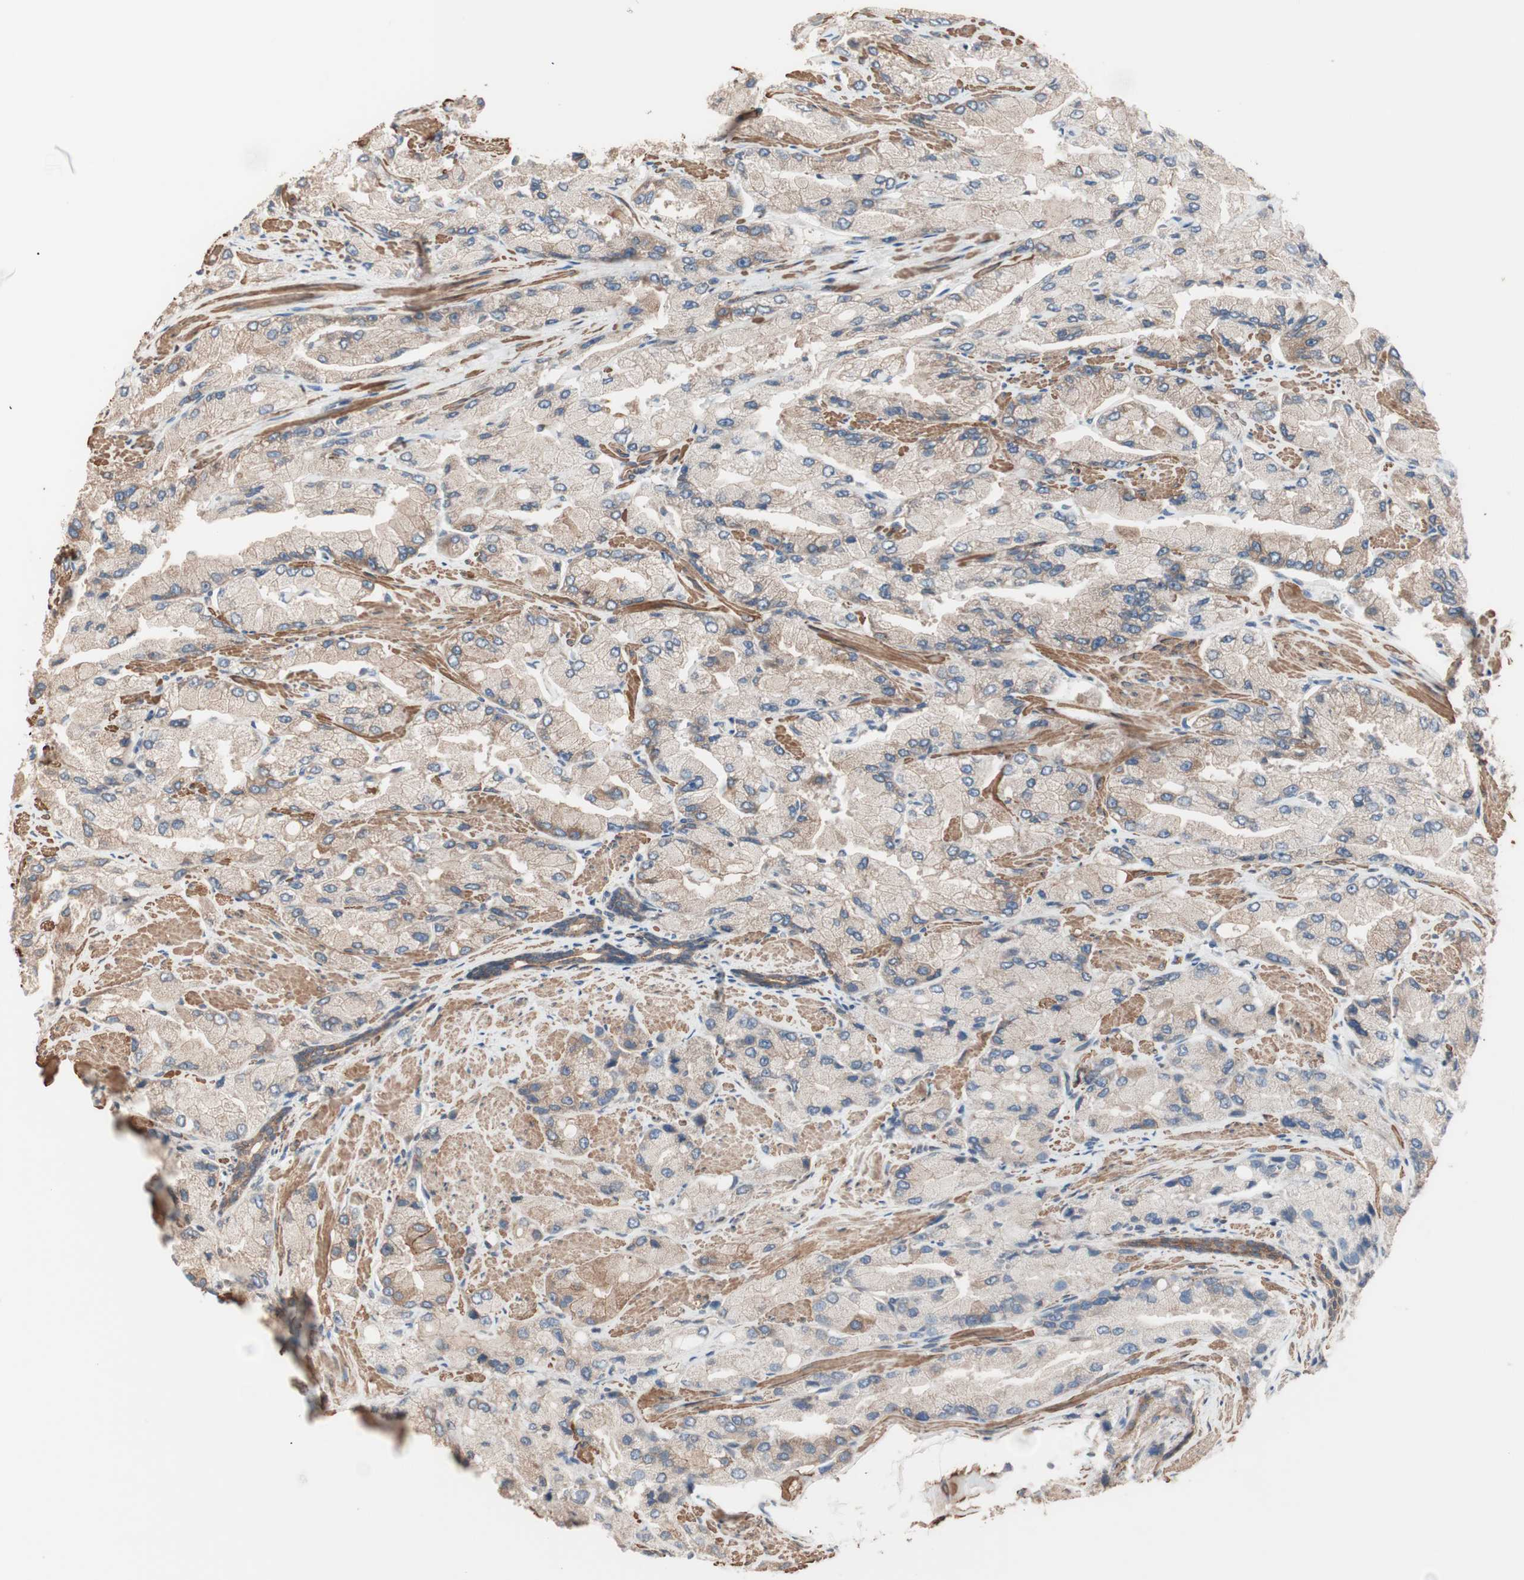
{"staining": {"intensity": "weak", "quantity": ">75%", "location": "cytoplasmic/membranous"}, "tissue": "prostate cancer", "cell_type": "Tumor cells", "image_type": "cancer", "snomed": [{"axis": "morphology", "description": "Adenocarcinoma, High grade"}, {"axis": "topography", "description": "Prostate"}], "caption": "An image showing weak cytoplasmic/membranous positivity in approximately >75% of tumor cells in prostate adenocarcinoma (high-grade), as visualized by brown immunohistochemical staining.", "gene": "ALG5", "patient": {"sex": "male", "age": 58}}